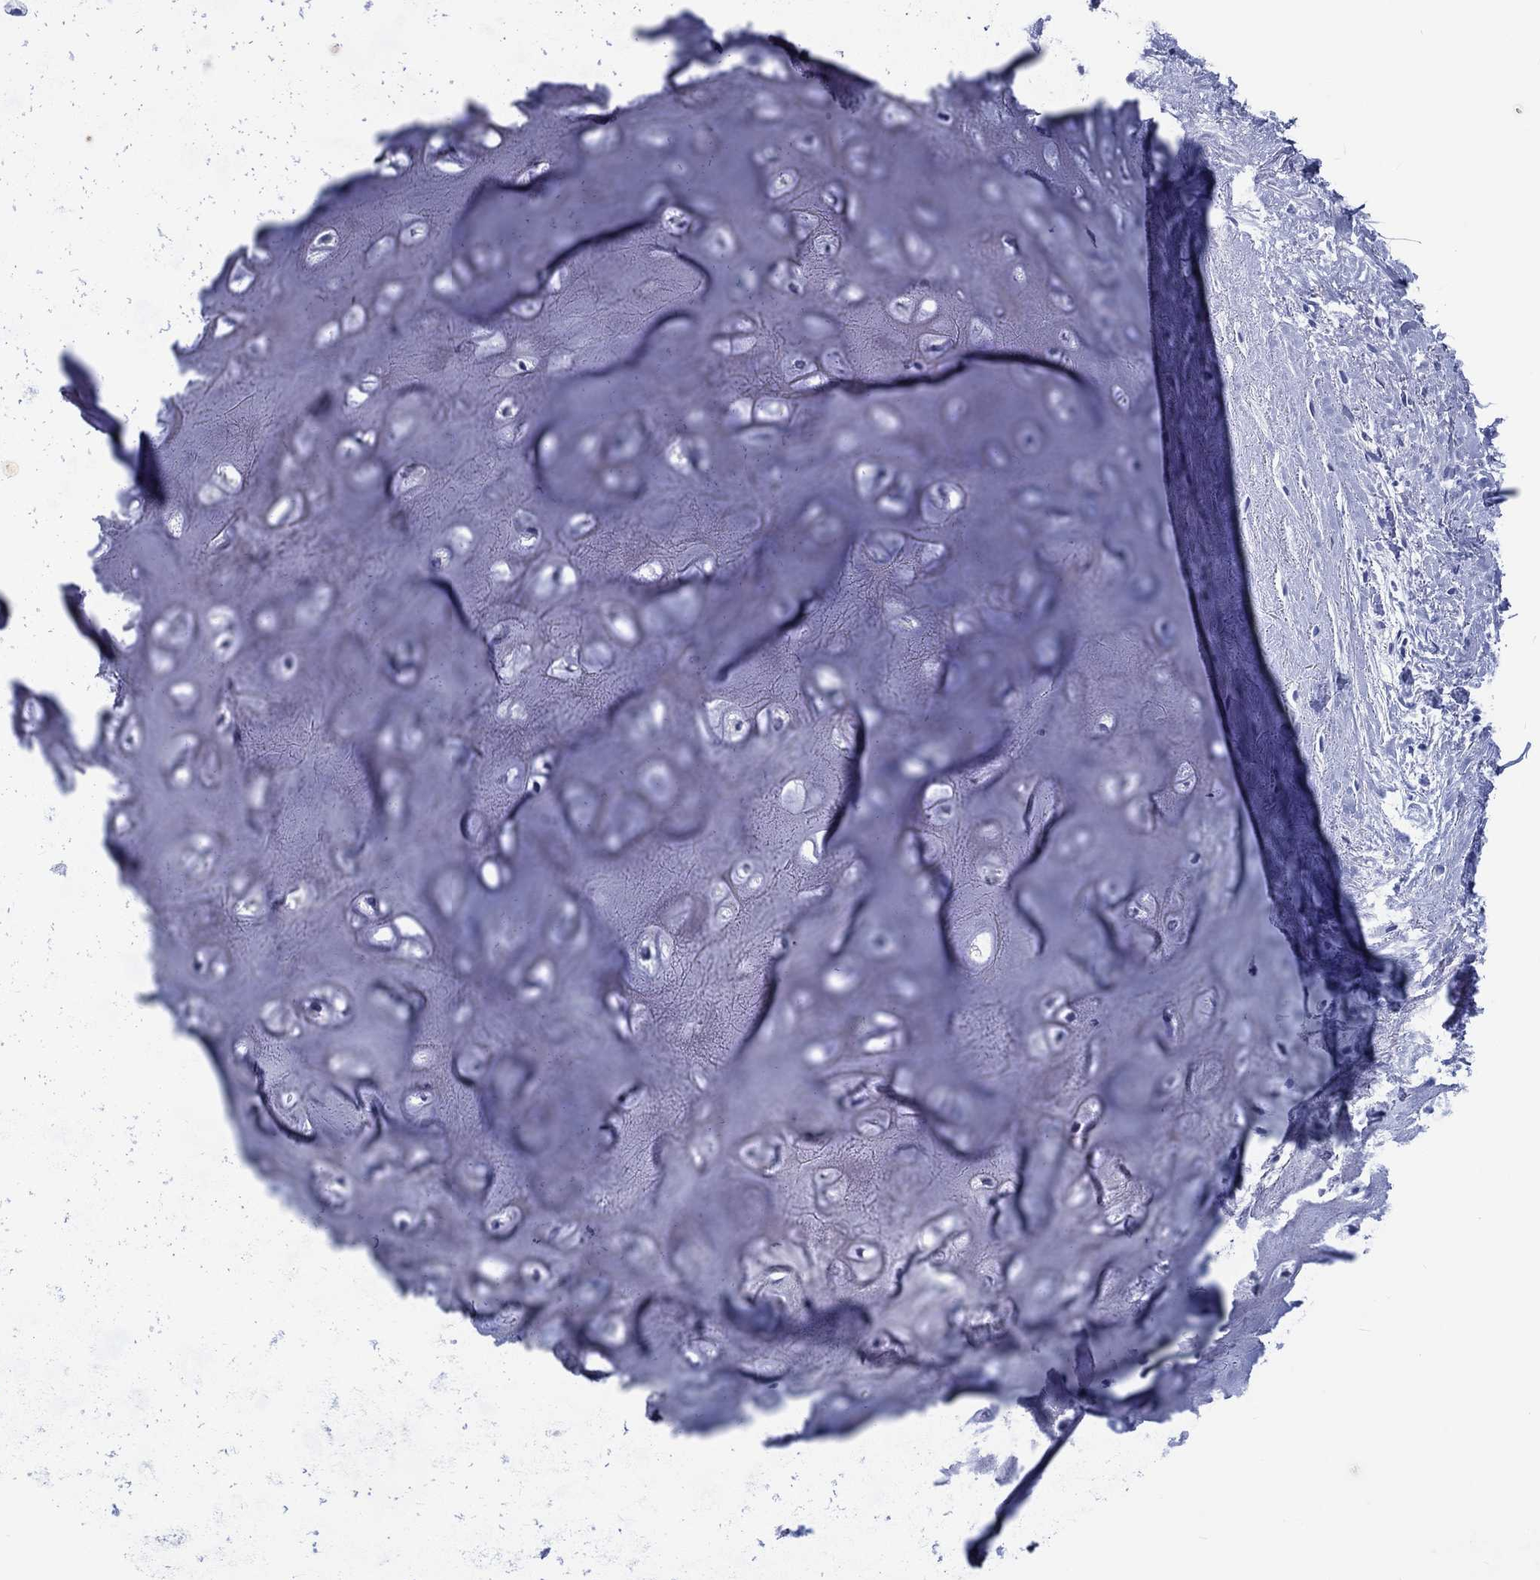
{"staining": {"intensity": "negative", "quantity": "none", "location": "none"}, "tissue": "adipose tissue", "cell_type": "Adipocytes", "image_type": "normal", "snomed": [{"axis": "morphology", "description": "Normal tissue, NOS"}, {"axis": "morphology", "description": "Squamous cell carcinoma, NOS"}, {"axis": "topography", "description": "Cartilage tissue"}, {"axis": "topography", "description": "Head-Neck"}], "caption": "There is no significant staining in adipocytes of adipose tissue.", "gene": "CACNG3", "patient": {"sex": "male", "age": 62}}